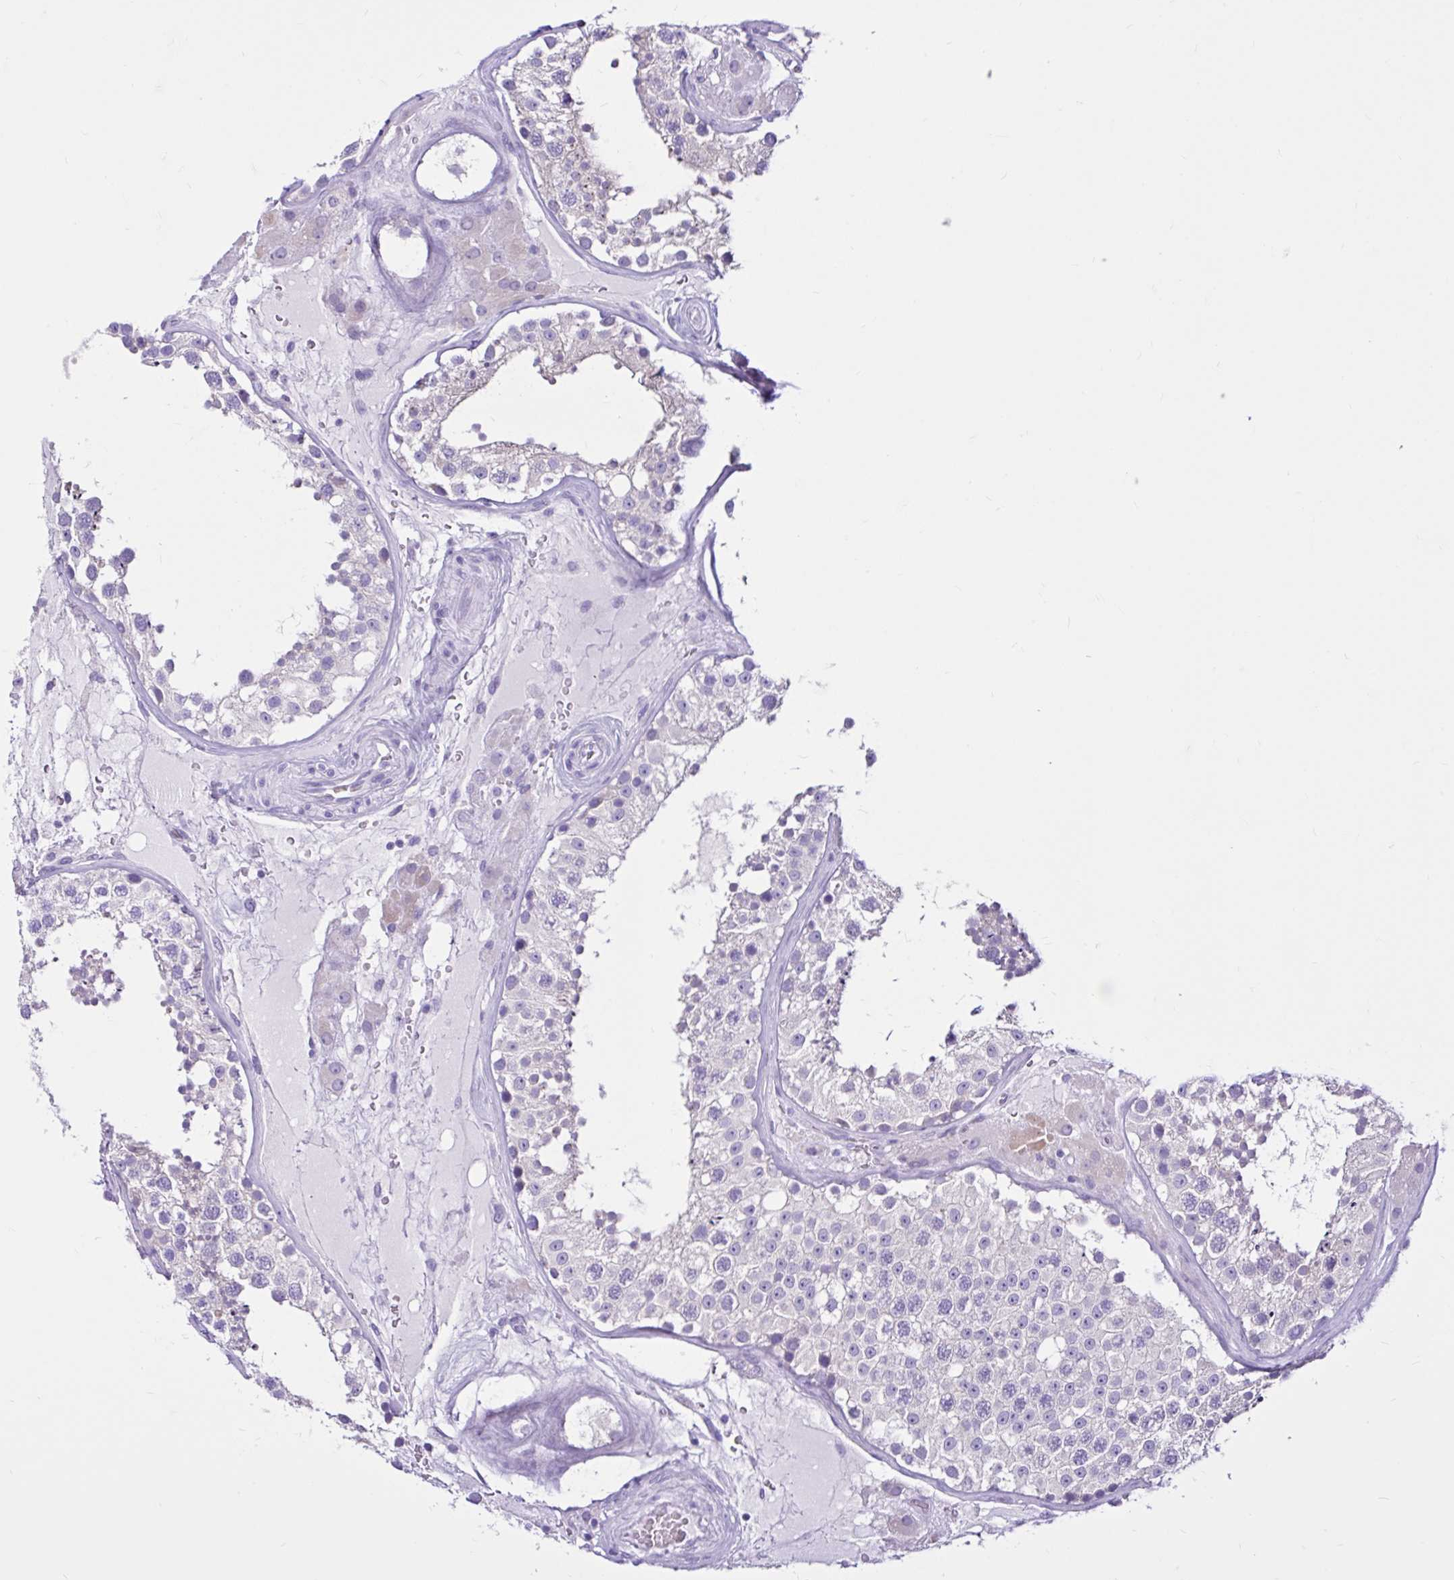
{"staining": {"intensity": "negative", "quantity": "none", "location": "none"}, "tissue": "testis", "cell_type": "Cells in seminiferous ducts", "image_type": "normal", "snomed": [{"axis": "morphology", "description": "Normal tissue, NOS"}, {"axis": "topography", "description": "Testis"}], "caption": "Cells in seminiferous ducts are negative for brown protein staining in unremarkable testis. (Brightfield microscopy of DAB IHC at high magnification).", "gene": "CYP19A1", "patient": {"sex": "male", "age": 26}}